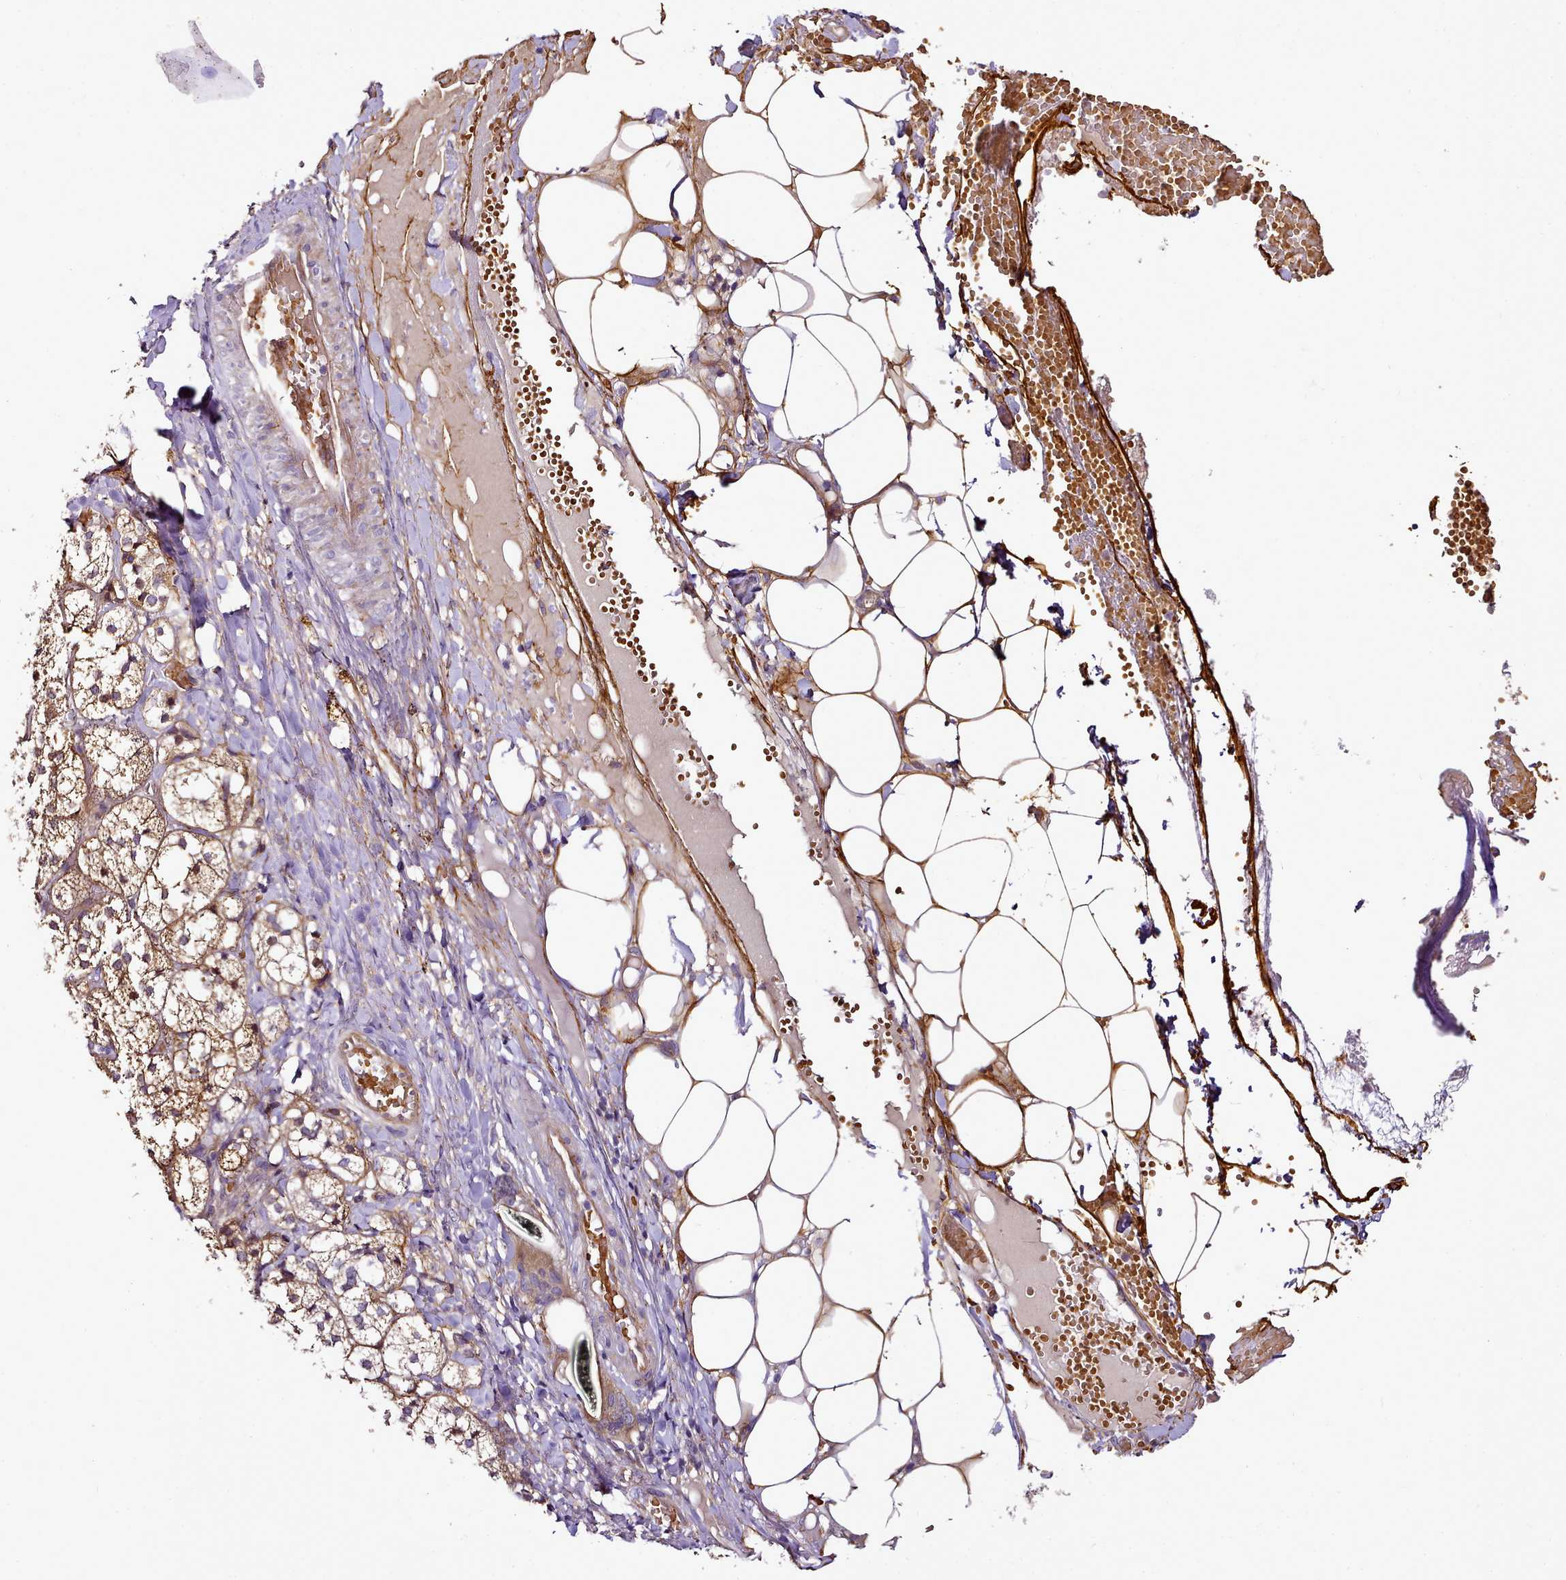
{"staining": {"intensity": "strong", "quantity": "25%-75%", "location": "cytoplasmic/membranous"}, "tissue": "adrenal gland", "cell_type": "Glandular cells", "image_type": "normal", "snomed": [{"axis": "morphology", "description": "Normal tissue, NOS"}, {"axis": "topography", "description": "Adrenal gland"}], "caption": "A brown stain shows strong cytoplasmic/membranous staining of a protein in glandular cells of benign adrenal gland. (DAB (3,3'-diaminobenzidine) IHC, brown staining for protein, blue staining for nuclei).", "gene": "NBPF10", "patient": {"sex": "female", "age": 61}}